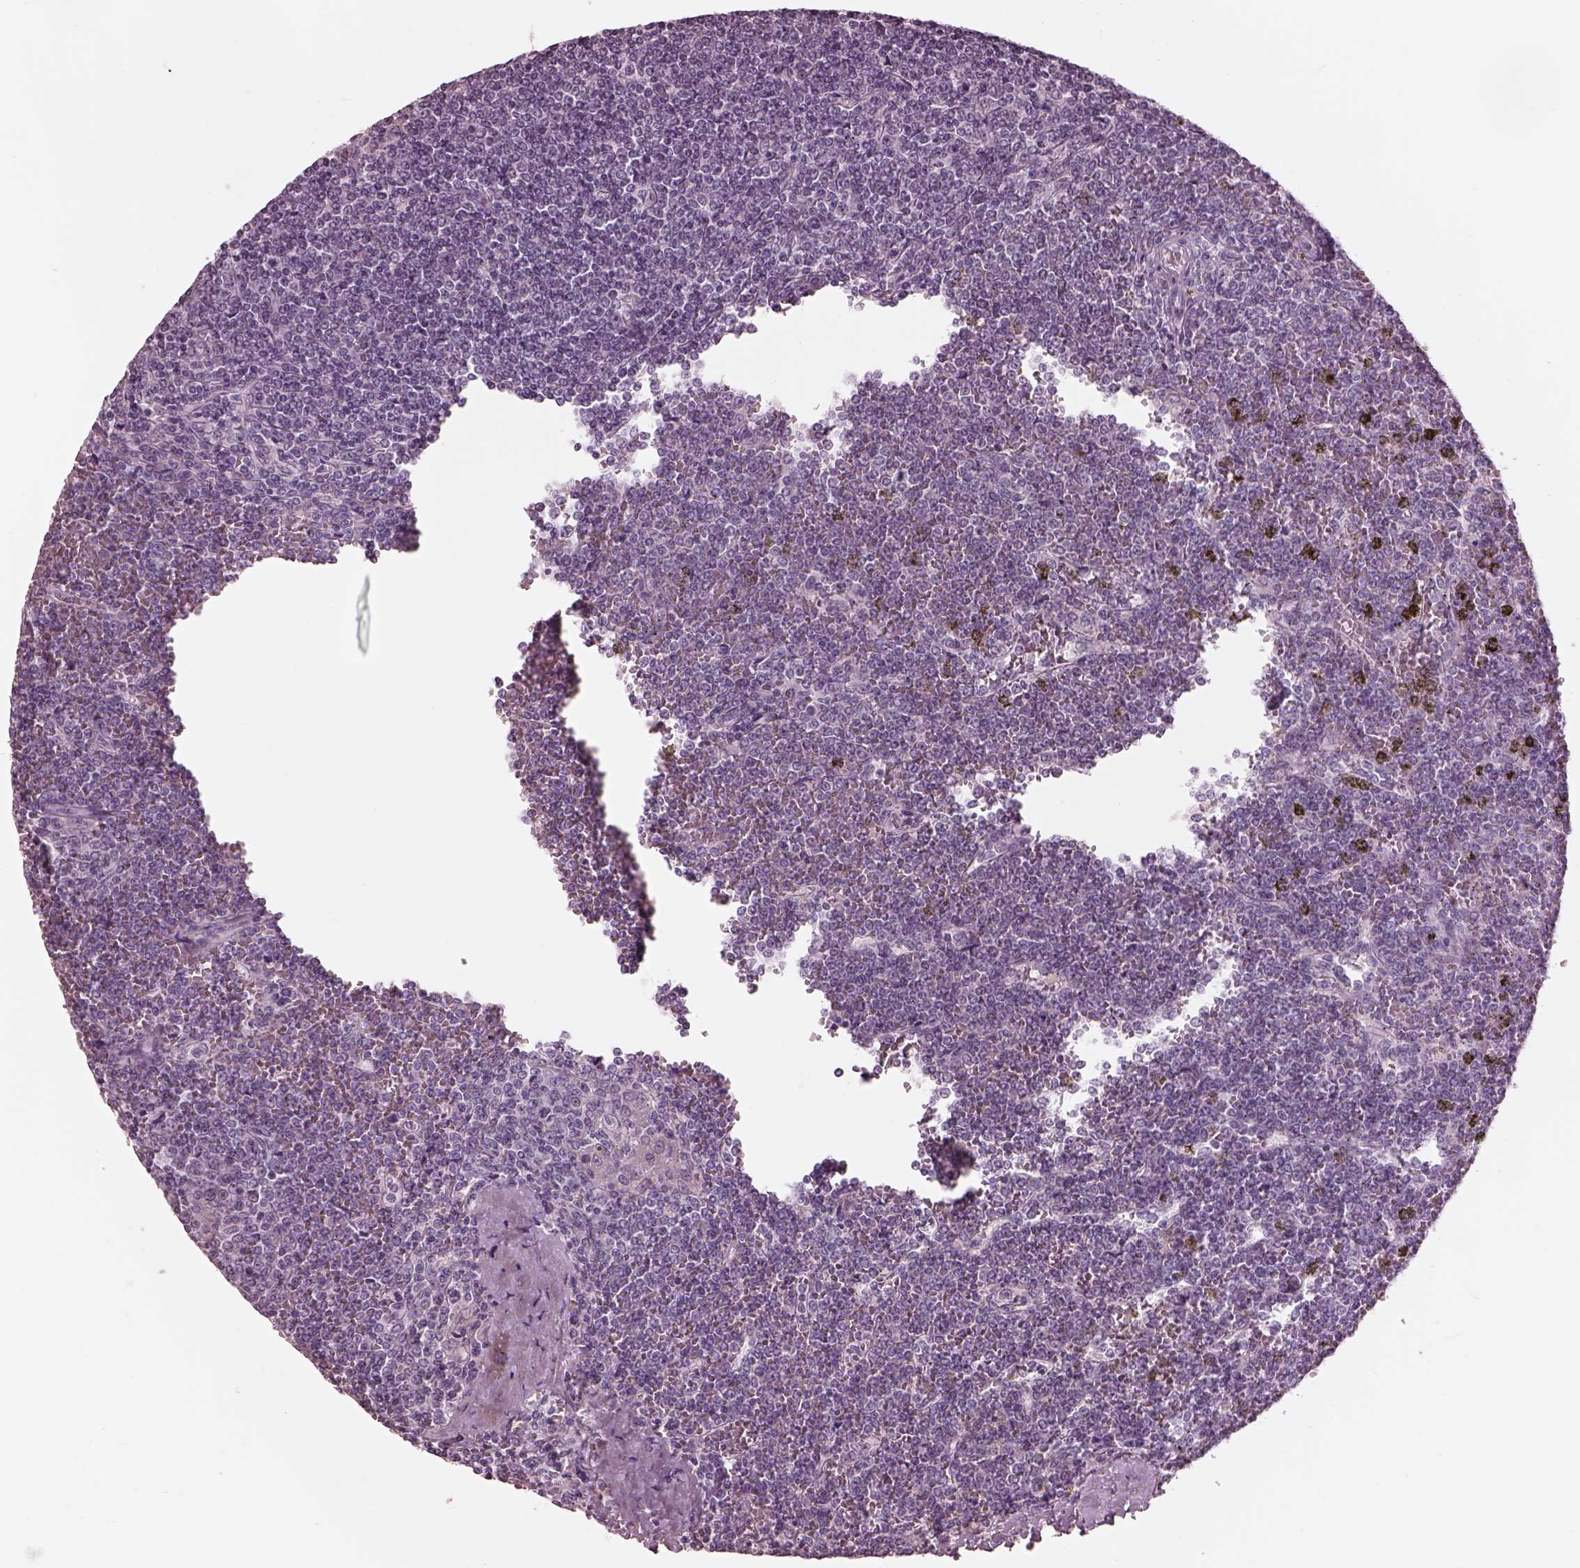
{"staining": {"intensity": "negative", "quantity": "none", "location": "none"}, "tissue": "lymphoma", "cell_type": "Tumor cells", "image_type": "cancer", "snomed": [{"axis": "morphology", "description": "Malignant lymphoma, non-Hodgkin's type, Low grade"}, {"axis": "topography", "description": "Spleen"}], "caption": "This histopathology image is of low-grade malignant lymphoma, non-Hodgkin's type stained with immunohistochemistry to label a protein in brown with the nuclei are counter-stained blue. There is no staining in tumor cells.", "gene": "GARIN4", "patient": {"sex": "female", "age": 19}}